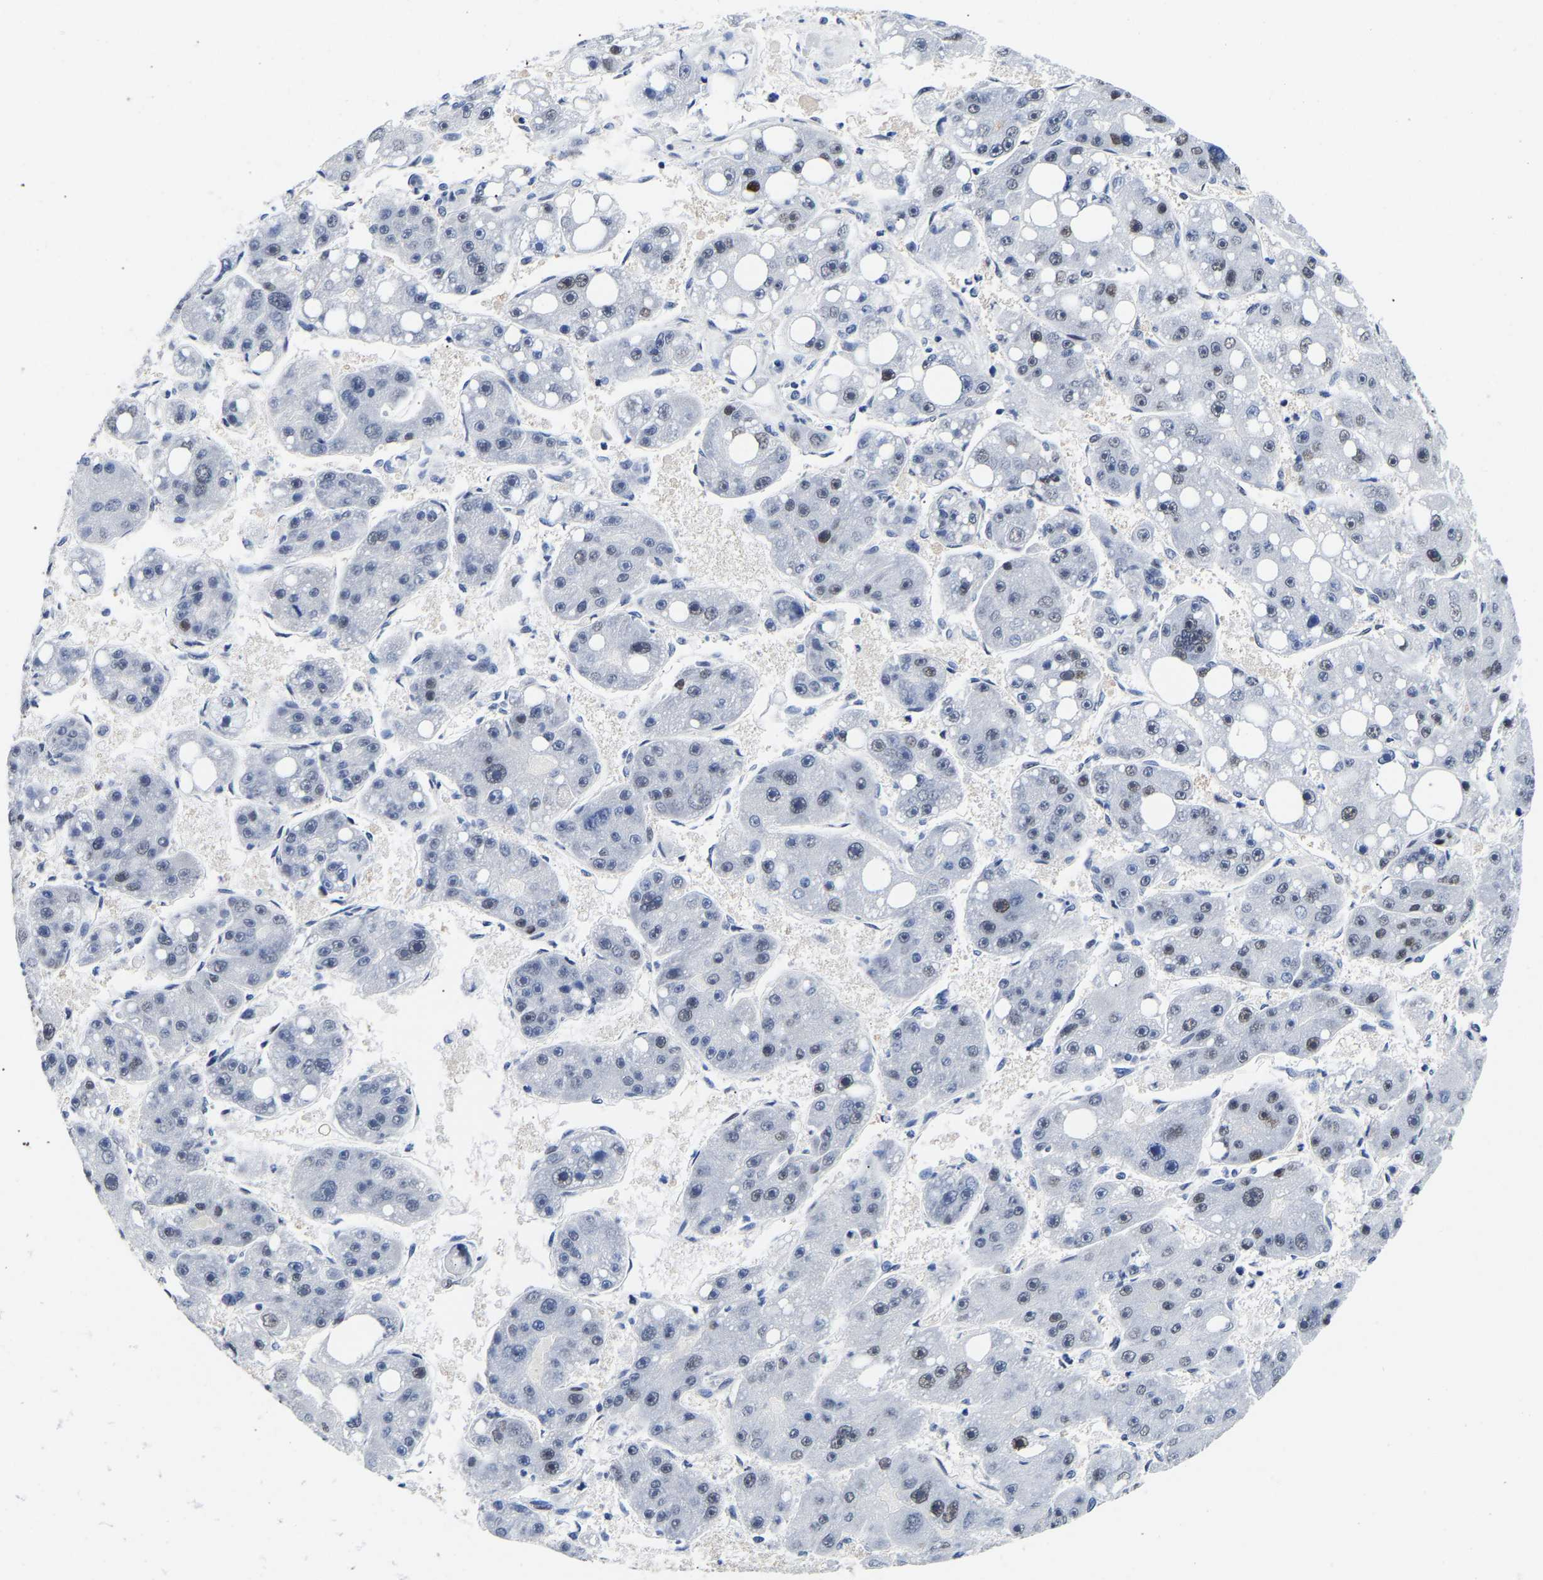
{"staining": {"intensity": "weak", "quantity": "<25%", "location": "nuclear"}, "tissue": "liver cancer", "cell_type": "Tumor cells", "image_type": "cancer", "snomed": [{"axis": "morphology", "description": "Carcinoma, Hepatocellular, NOS"}, {"axis": "topography", "description": "Liver"}], "caption": "An image of liver hepatocellular carcinoma stained for a protein demonstrates no brown staining in tumor cells.", "gene": "PTRHD1", "patient": {"sex": "female", "age": 61}}